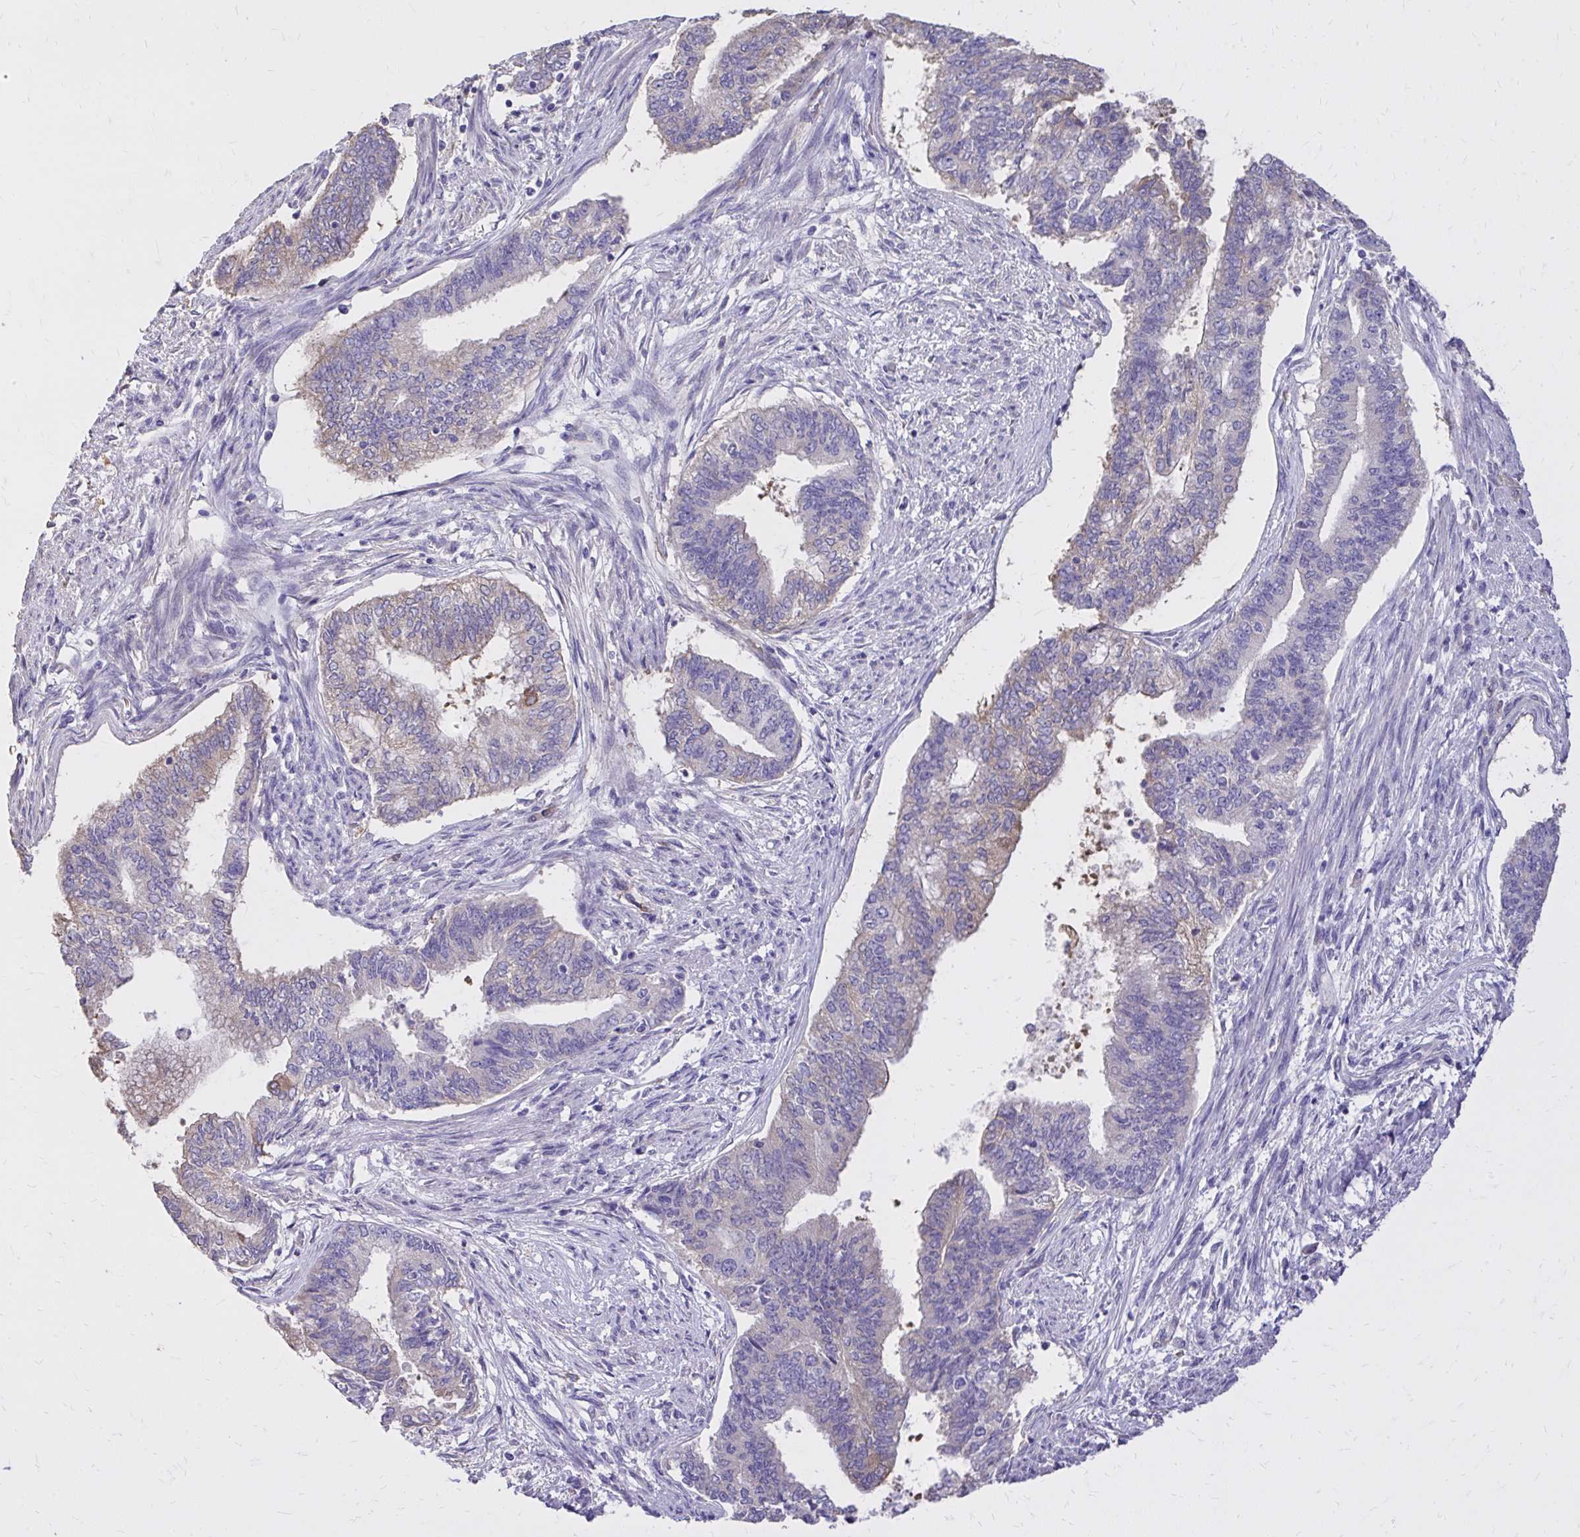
{"staining": {"intensity": "weak", "quantity": "<25%", "location": "cytoplasmic/membranous"}, "tissue": "endometrial cancer", "cell_type": "Tumor cells", "image_type": "cancer", "snomed": [{"axis": "morphology", "description": "Adenocarcinoma, NOS"}, {"axis": "topography", "description": "Endometrium"}], "caption": "A photomicrograph of endometrial cancer (adenocarcinoma) stained for a protein shows no brown staining in tumor cells. Nuclei are stained in blue.", "gene": "EPB41L1", "patient": {"sex": "female", "age": 65}}